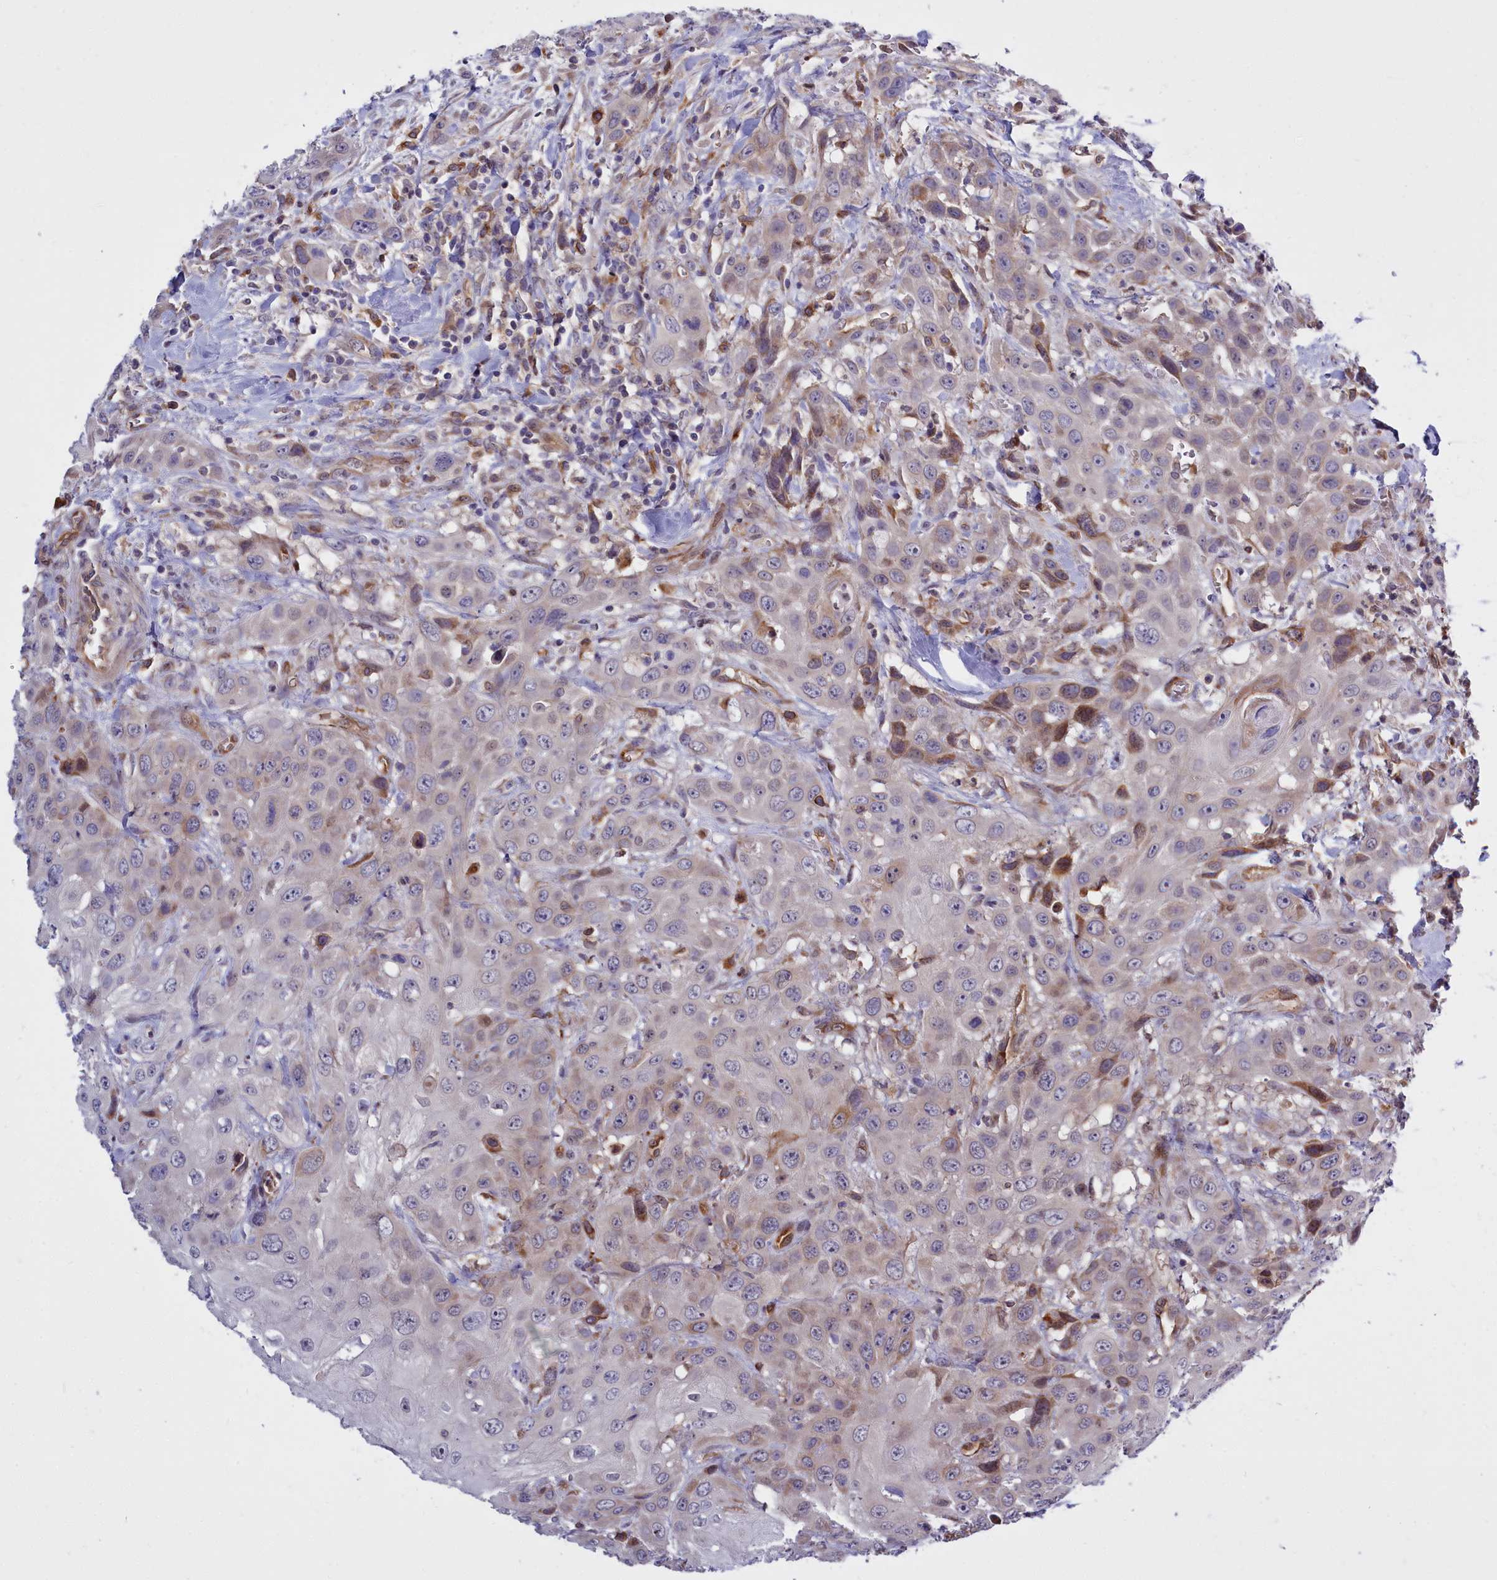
{"staining": {"intensity": "negative", "quantity": "none", "location": "none"}, "tissue": "head and neck cancer", "cell_type": "Tumor cells", "image_type": "cancer", "snomed": [{"axis": "morphology", "description": "Squamous cell carcinoma, NOS"}, {"axis": "topography", "description": "Head-Neck"}], "caption": "Human squamous cell carcinoma (head and neck) stained for a protein using immunohistochemistry demonstrates no positivity in tumor cells.", "gene": "RAPGEF4", "patient": {"sex": "male", "age": 81}}